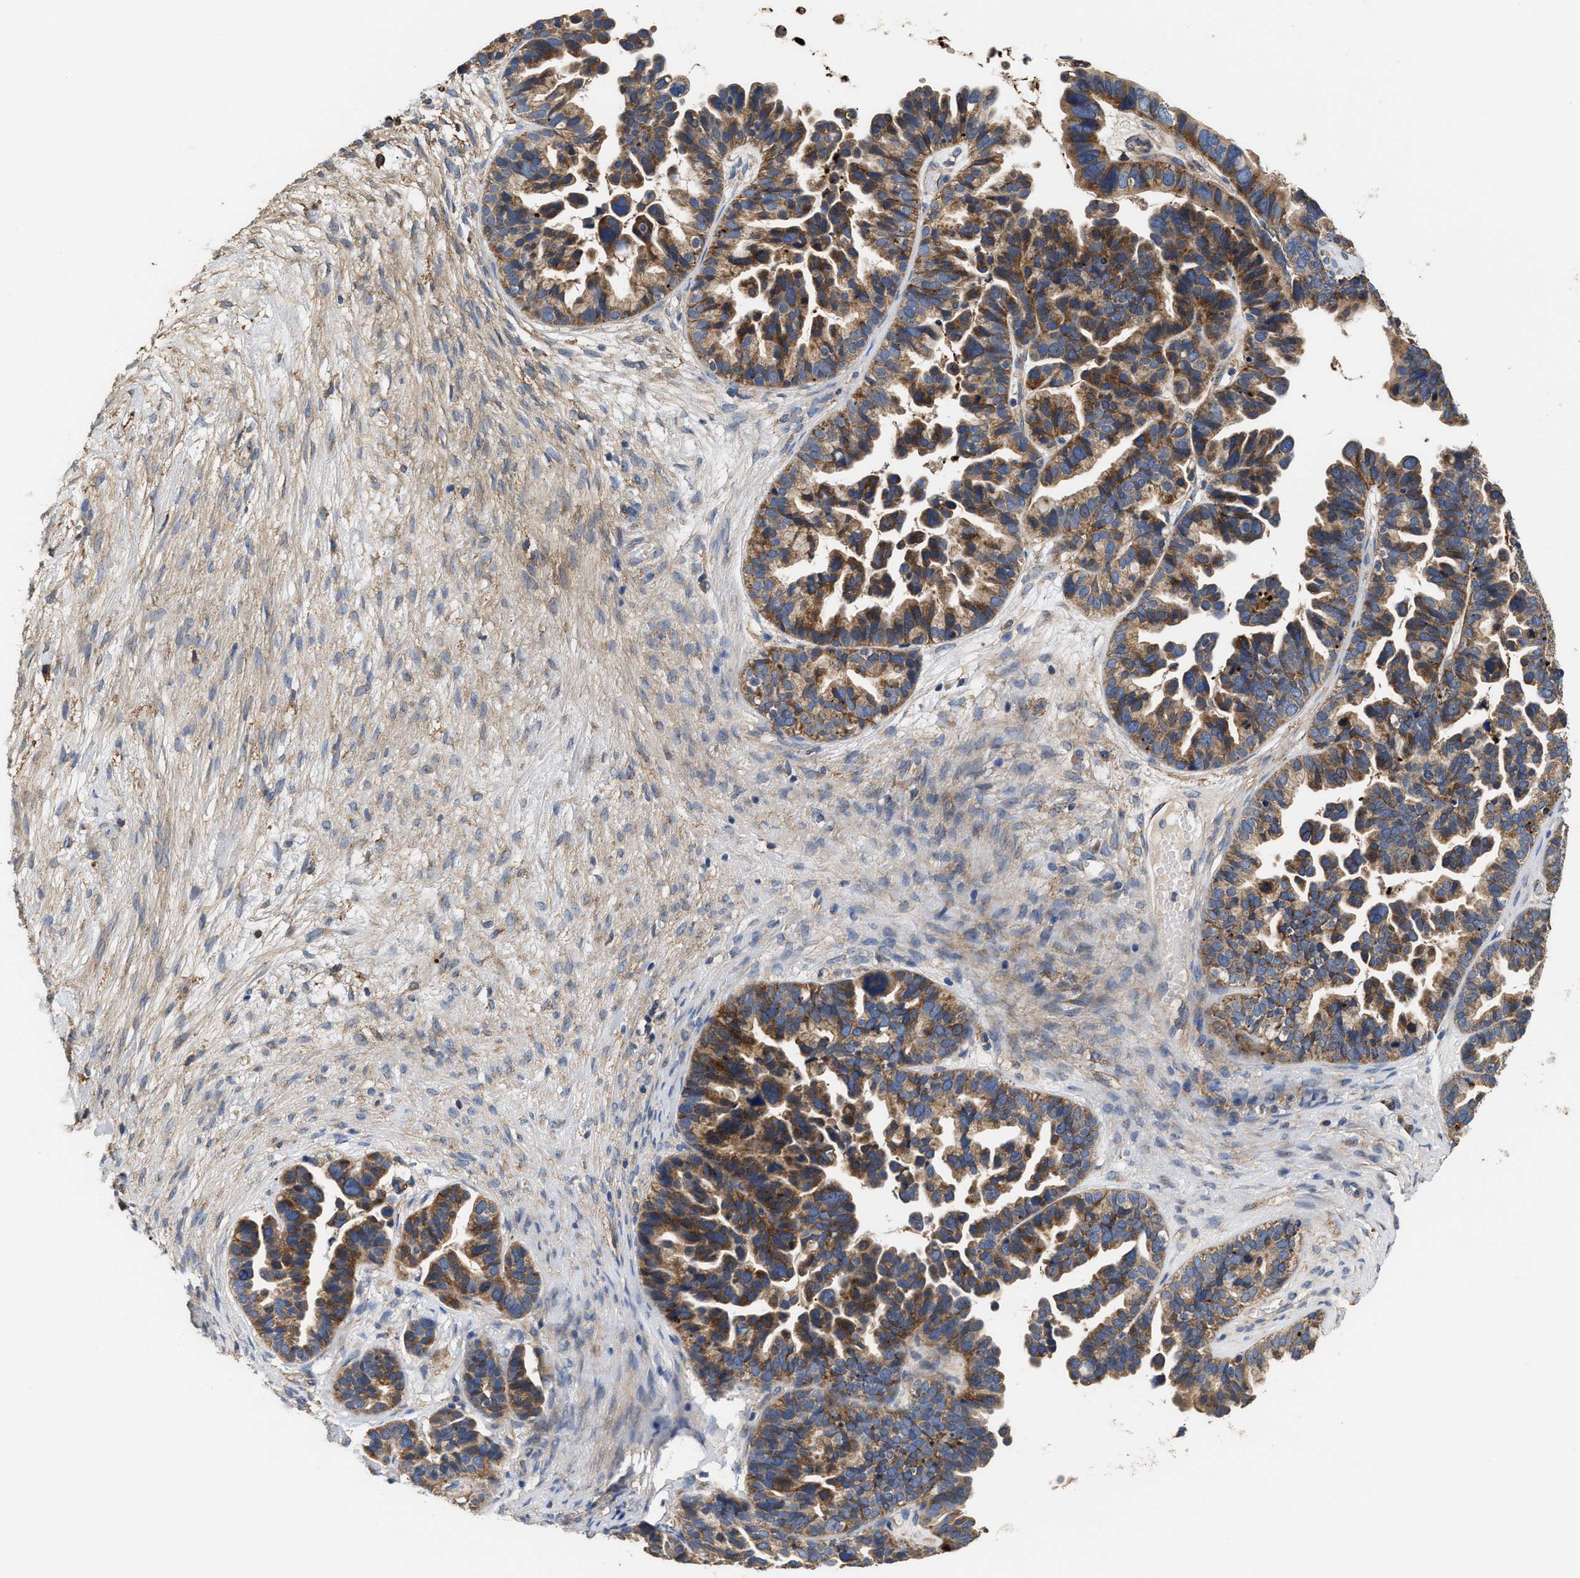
{"staining": {"intensity": "moderate", "quantity": ">75%", "location": "cytoplasmic/membranous"}, "tissue": "ovarian cancer", "cell_type": "Tumor cells", "image_type": "cancer", "snomed": [{"axis": "morphology", "description": "Cystadenocarcinoma, serous, NOS"}, {"axis": "topography", "description": "Ovary"}], "caption": "Protein staining exhibits moderate cytoplasmic/membranous expression in approximately >75% of tumor cells in ovarian serous cystadenocarcinoma. (Stains: DAB in brown, nuclei in blue, Microscopy: brightfield microscopy at high magnification).", "gene": "KLB", "patient": {"sex": "female", "age": 56}}